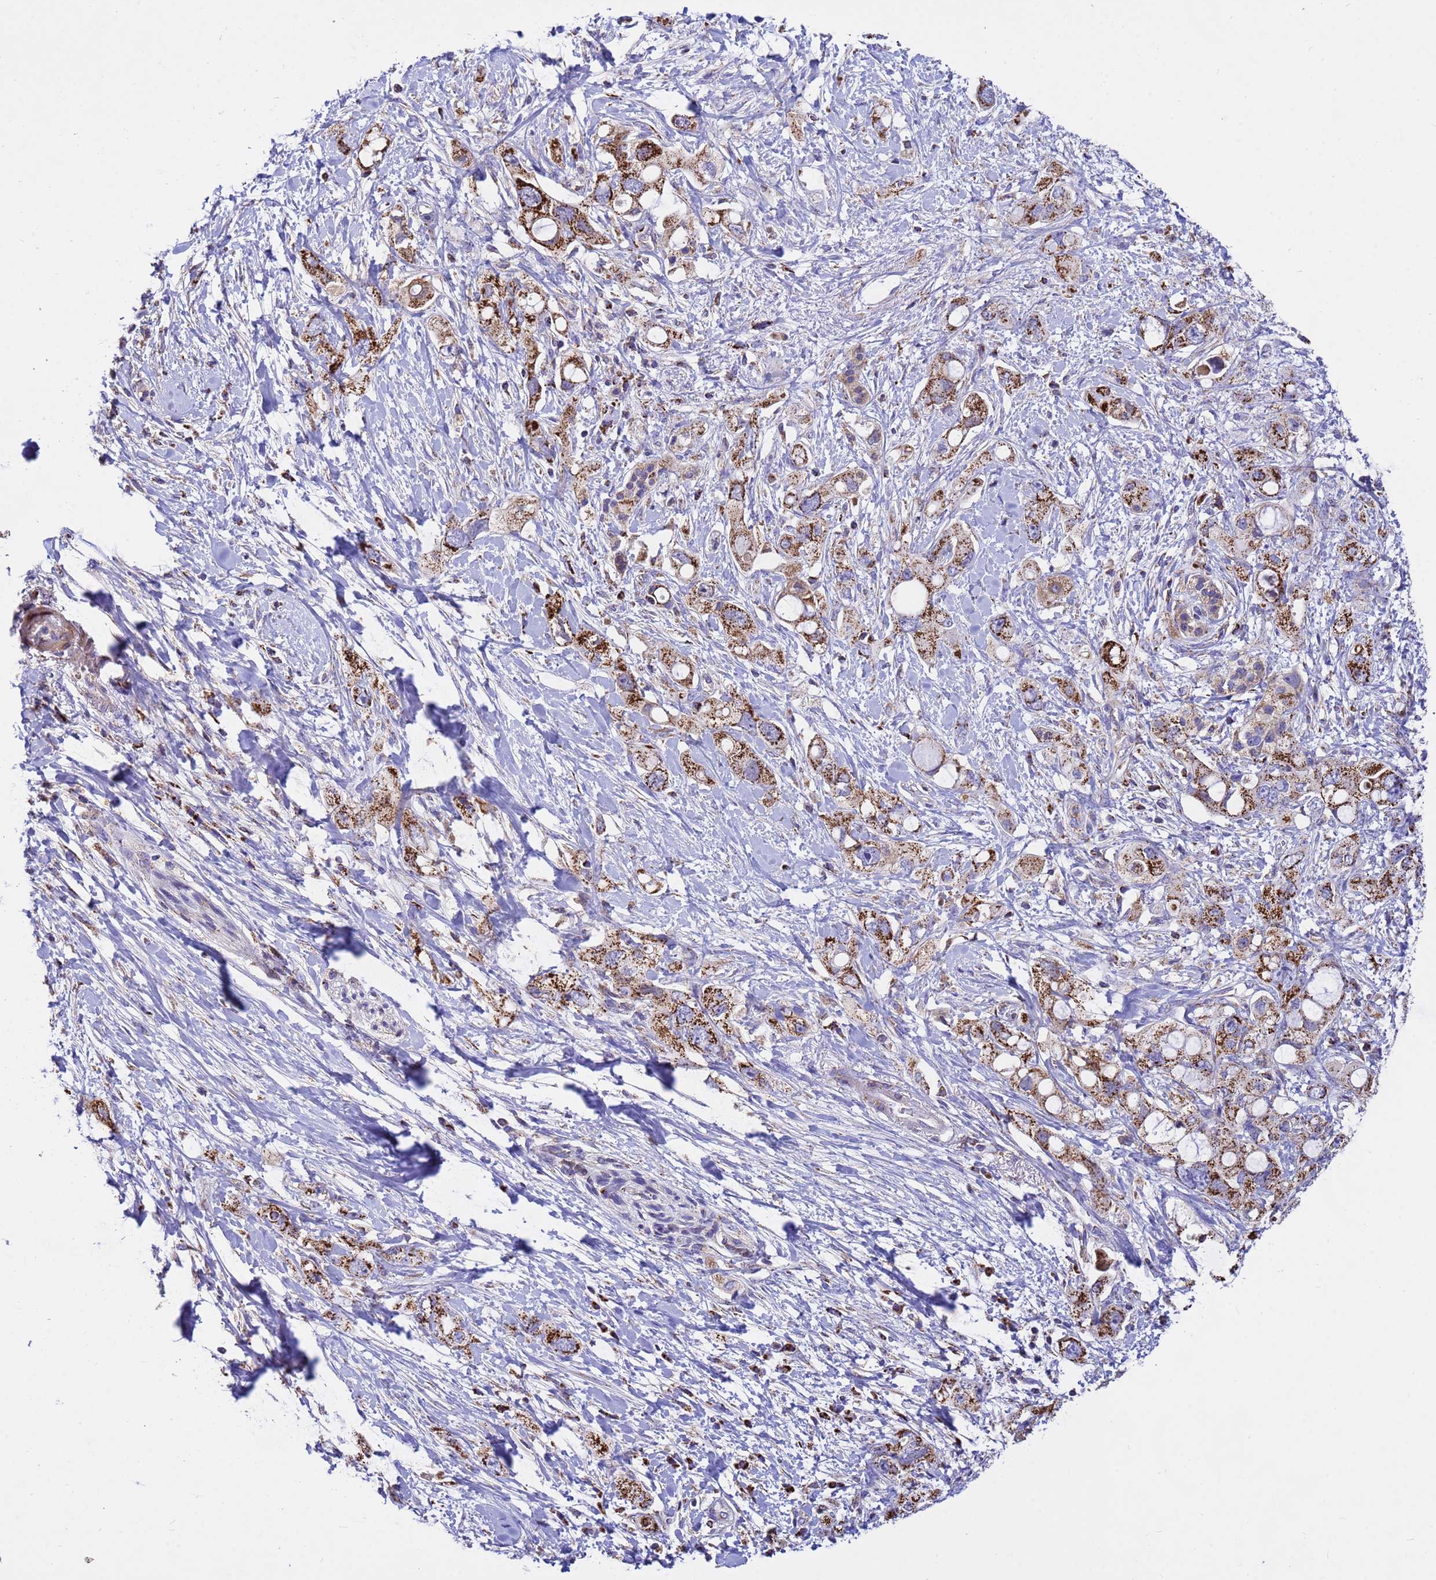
{"staining": {"intensity": "strong", "quantity": ">75%", "location": "cytoplasmic/membranous"}, "tissue": "pancreatic cancer", "cell_type": "Tumor cells", "image_type": "cancer", "snomed": [{"axis": "morphology", "description": "Adenocarcinoma, NOS"}, {"axis": "topography", "description": "Pancreas"}], "caption": "Immunohistochemical staining of pancreatic adenocarcinoma exhibits high levels of strong cytoplasmic/membranous protein expression in about >75% of tumor cells.", "gene": "TUBGCP3", "patient": {"sex": "female", "age": 56}}